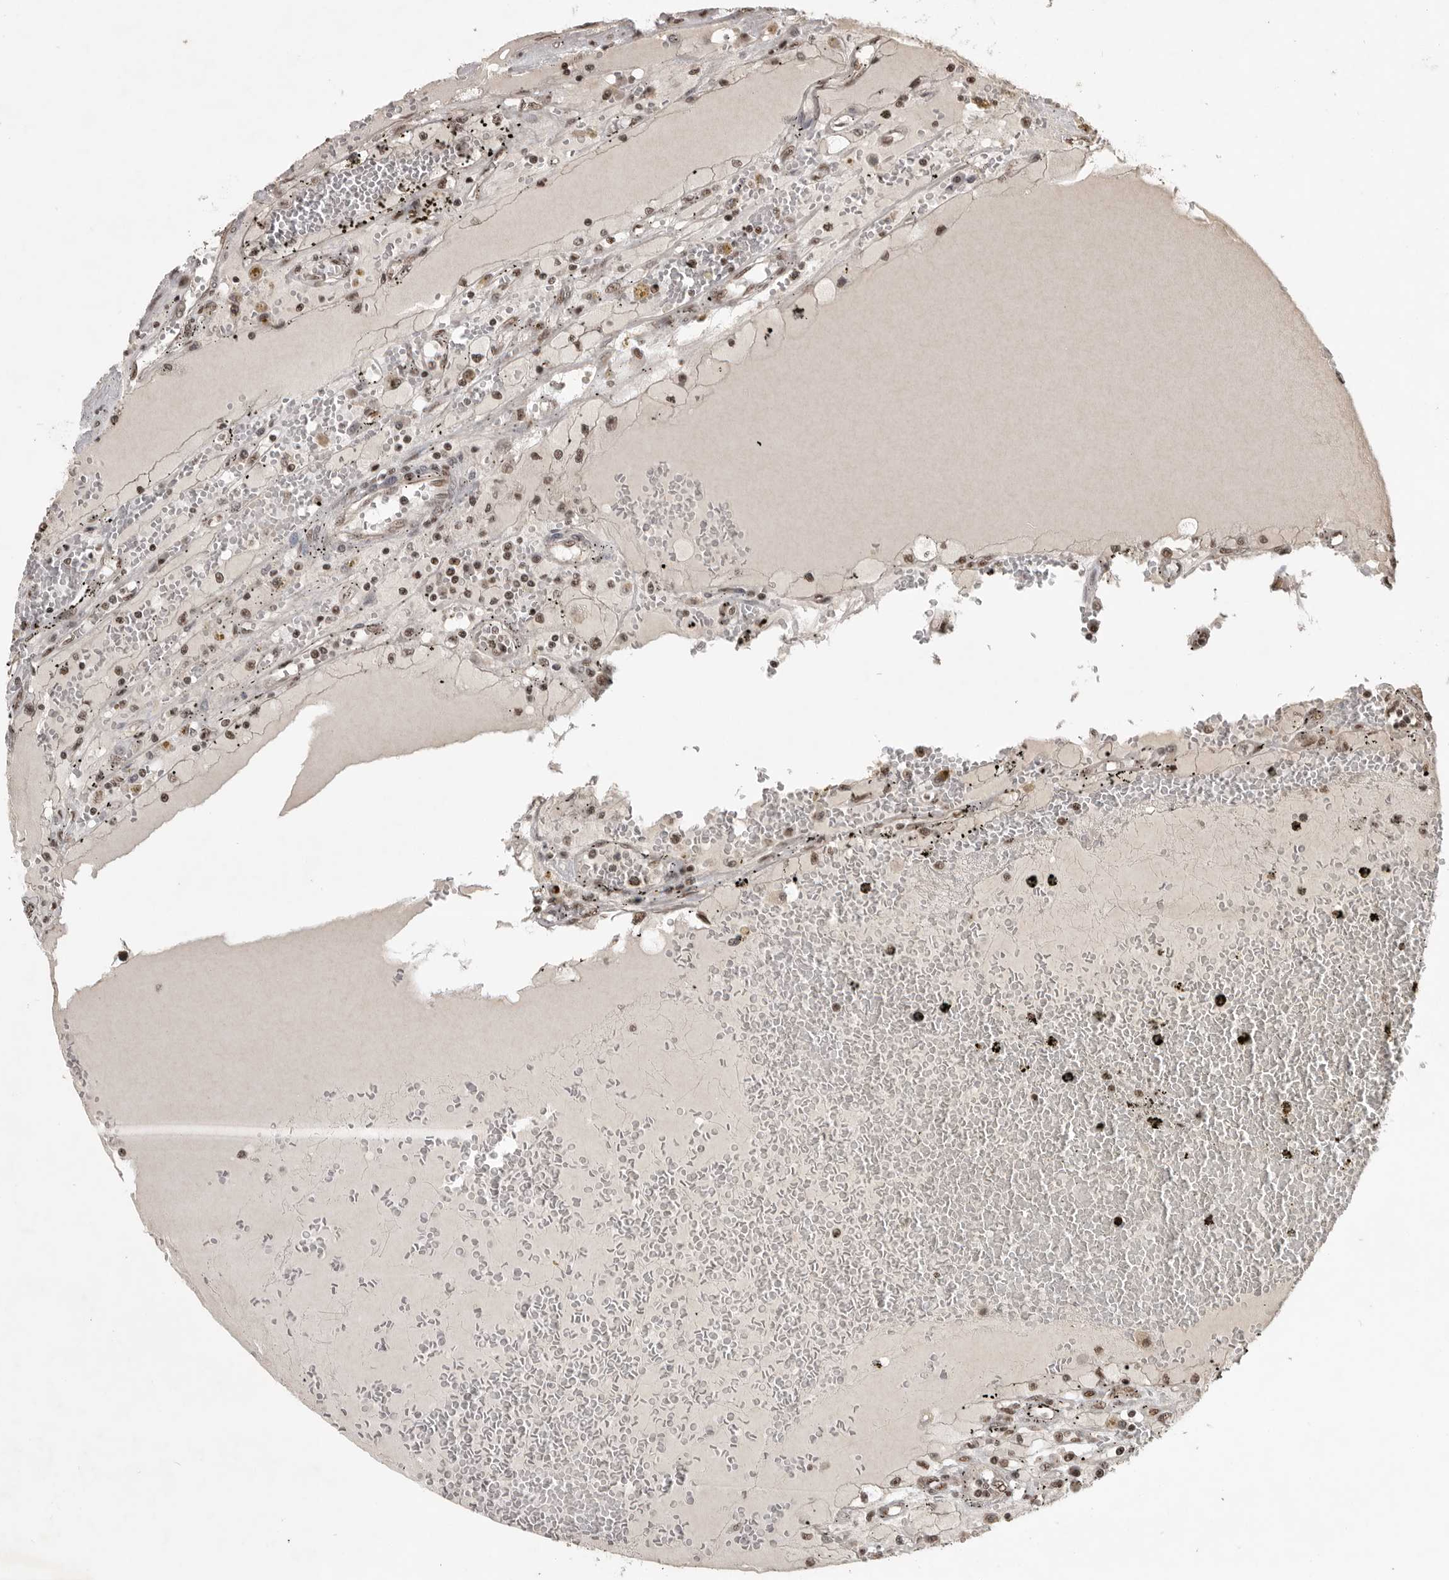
{"staining": {"intensity": "moderate", "quantity": ">75%", "location": "nuclear"}, "tissue": "renal cancer", "cell_type": "Tumor cells", "image_type": "cancer", "snomed": [{"axis": "morphology", "description": "Adenocarcinoma, NOS"}, {"axis": "topography", "description": "Kidney"}], "caption": "A photomicrograph of human renal cancer (adenocarcinoma) stained for a protein exhibits moderate nuclear brown staining in tumor cells.", "gene": "CBLL1", "patient": {"sex": "male", "age": 56}}